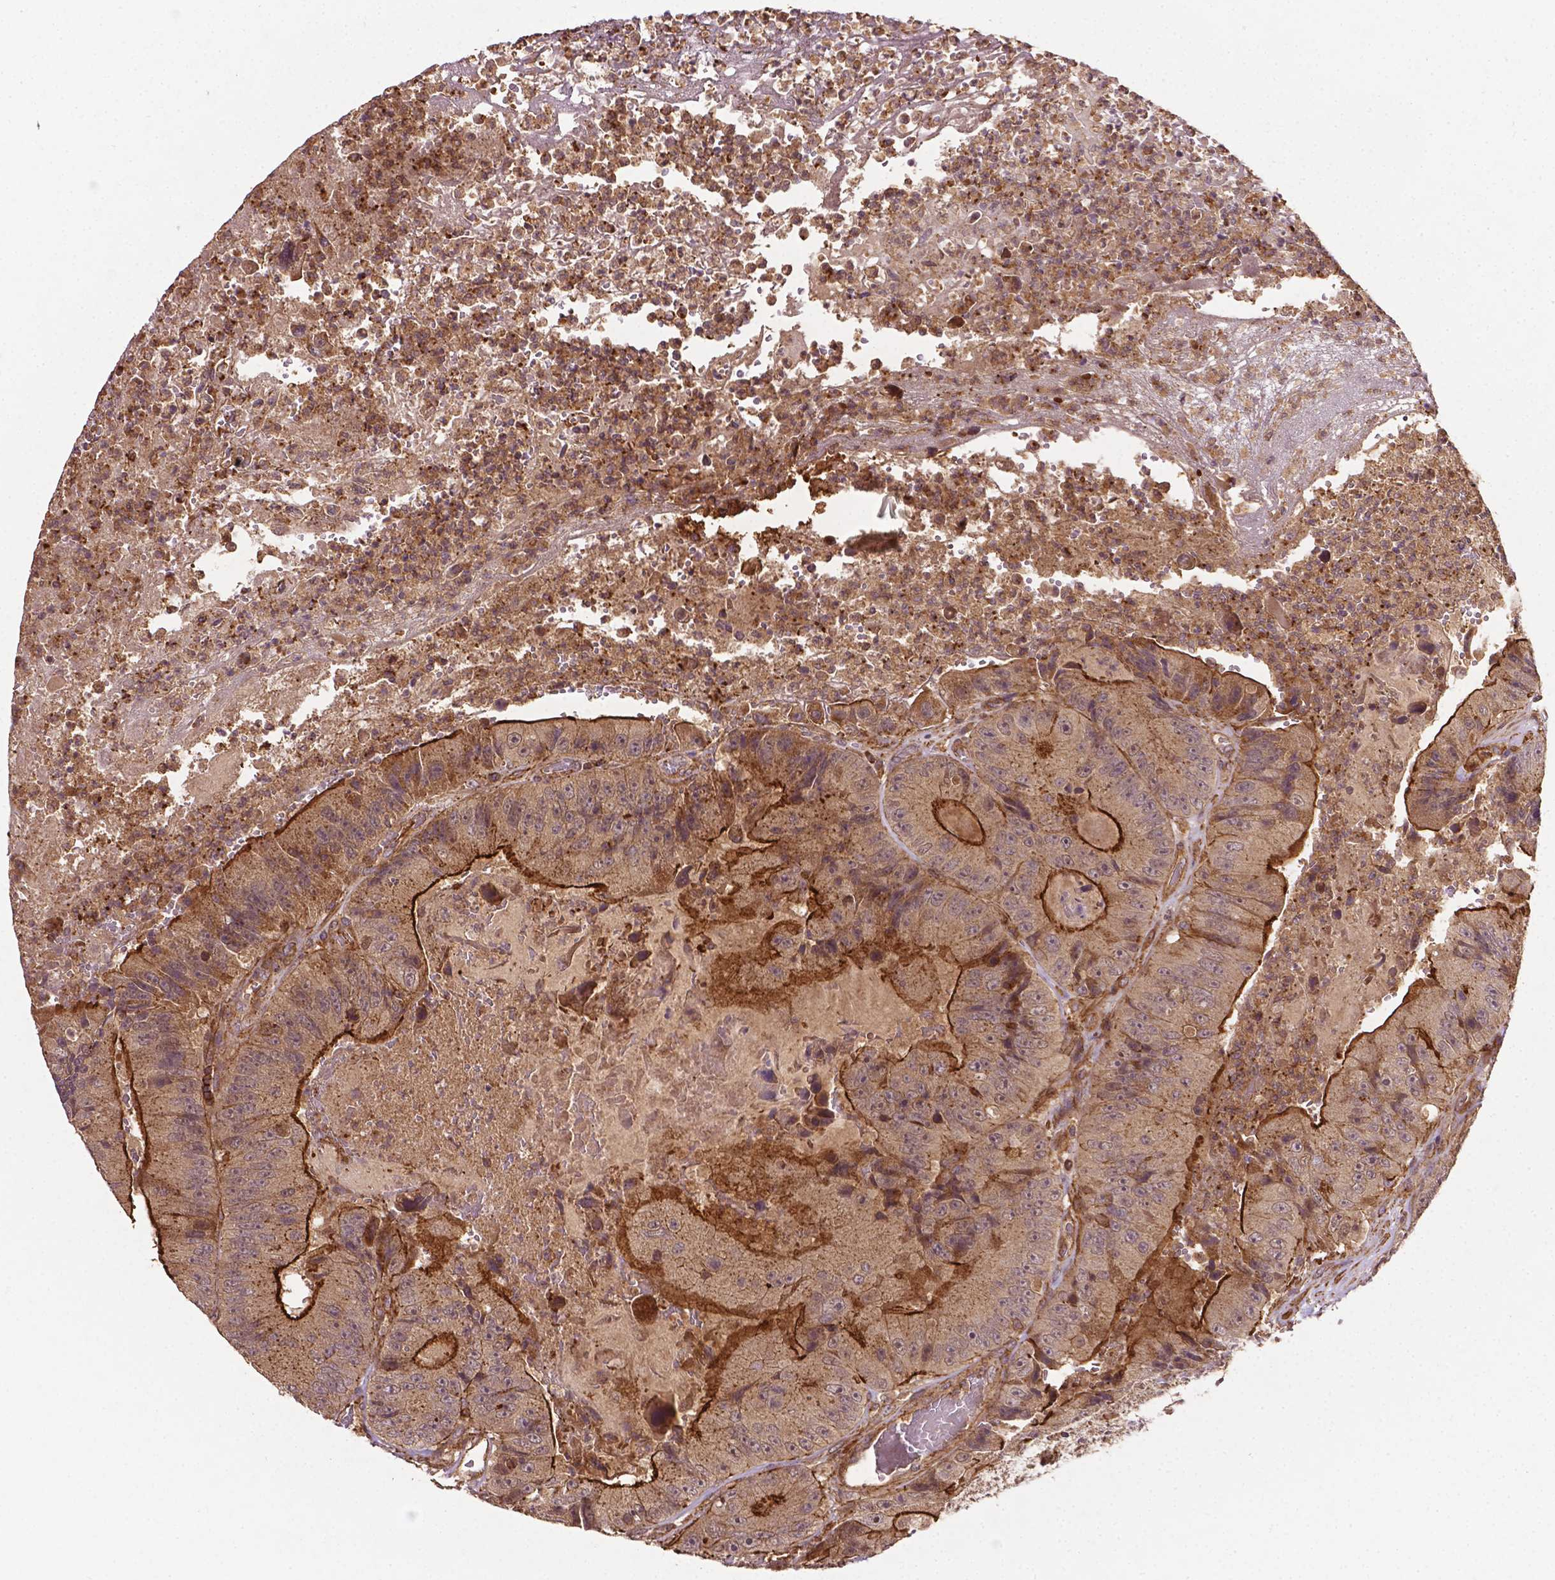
{"staining": {"intensity": "moderate", "quantity": ">75%", "location": "cytoplasmic/membranous"}, "tissue": "colorectal cancer", "cell_type": "Tumor cells", "image_type": "cancer", "snomed": [{"axis": "morphology", "description": "Adenocarcinoma, NOS"}, {"axis": "topography", "description": "Colon"}], "caption": "A histopathology image showing moderate cytoplasmic/membranous staining in approximately >75% of tumor cells in adenocarcinoma (colorectal), as visualized by brown immunohistochemical staining.", "gene": "ZMYND19", "patient": {"sex": "female", "age": 86}}